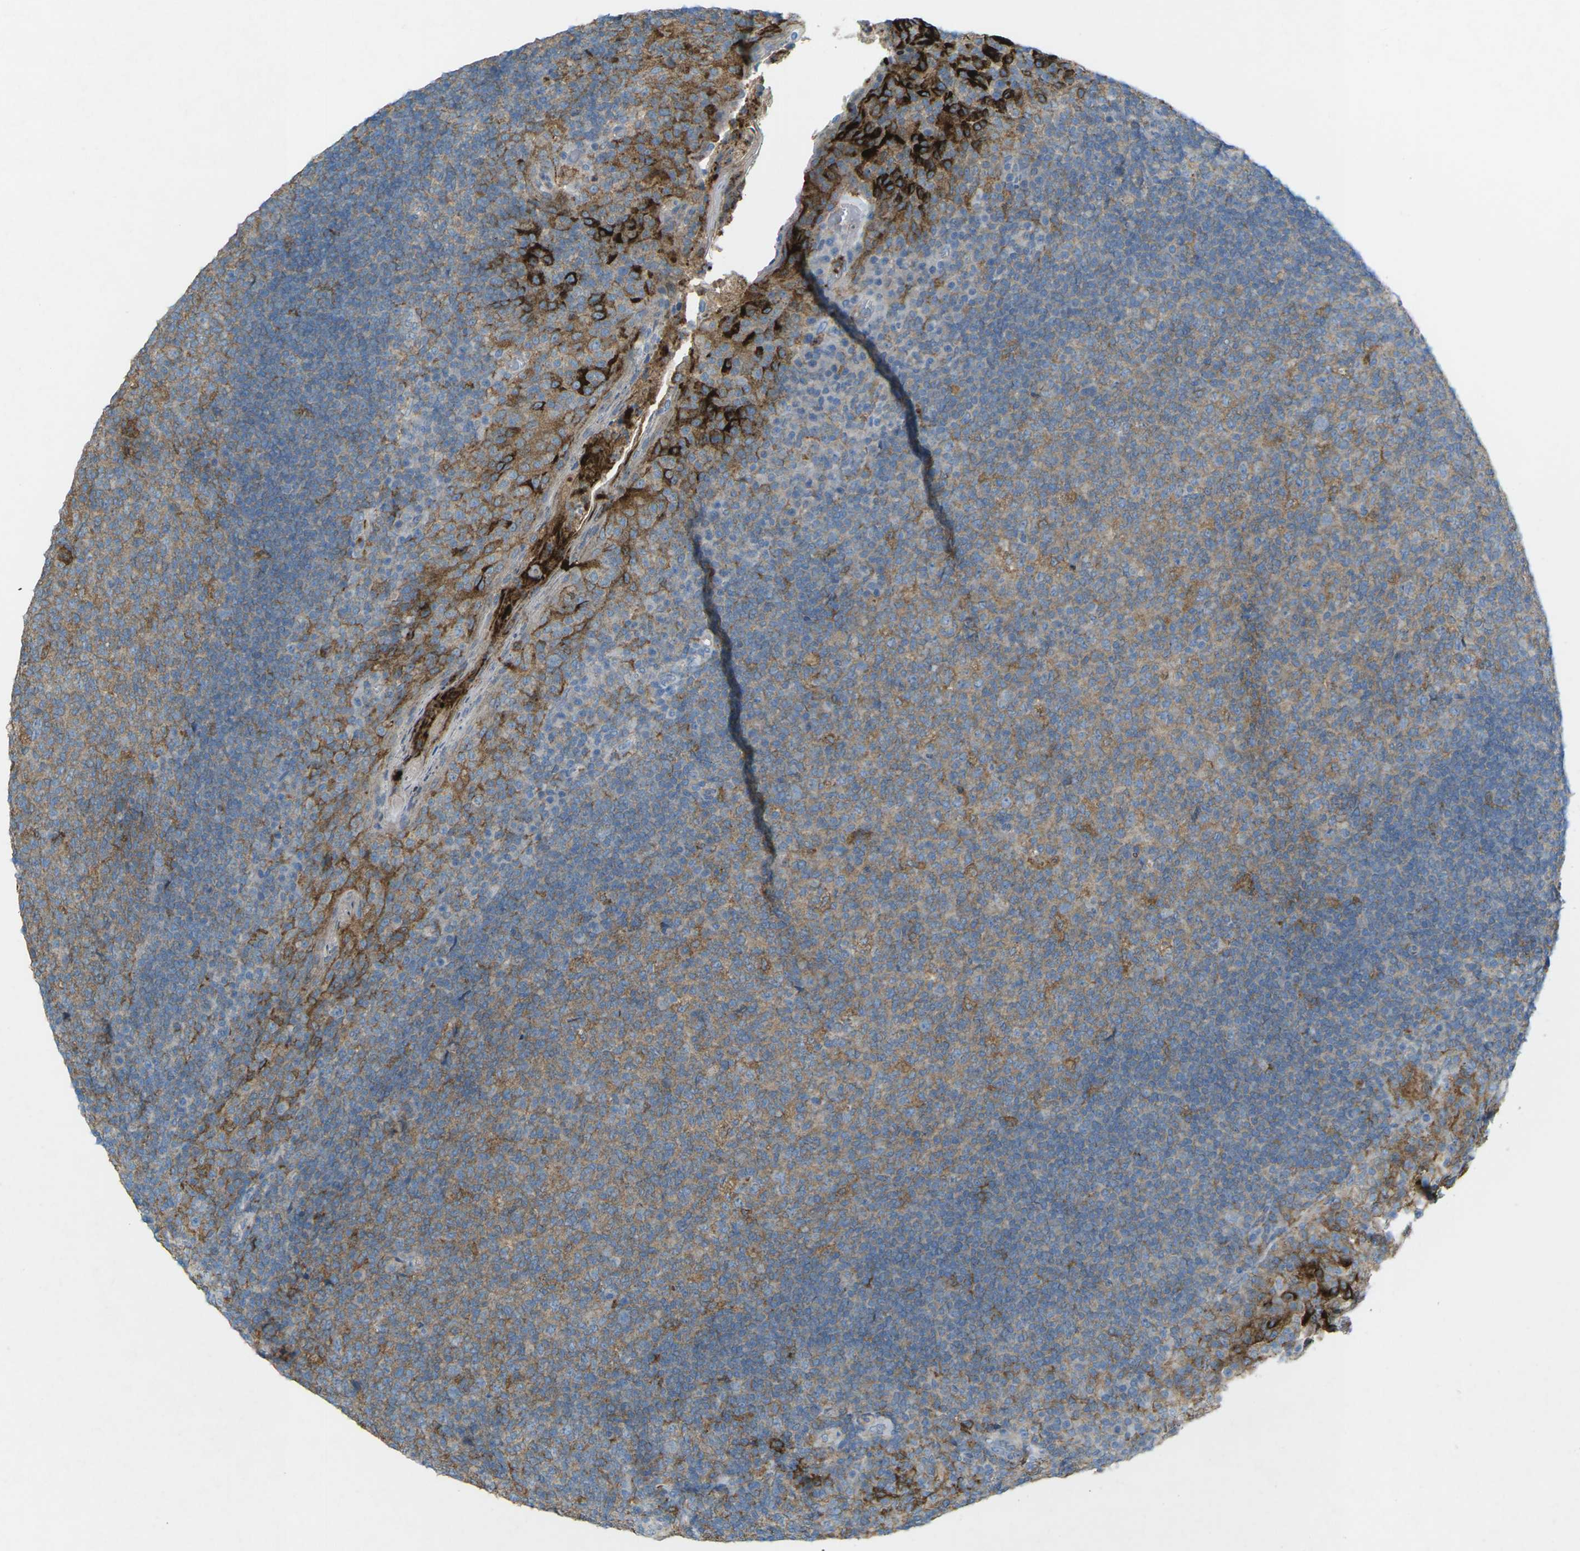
{"staining": {"intensity": "weak", "quantity": ">75%", "location": "cytoplasmic/membranous"}, "tissue": "tonsil", "cell_type": "Germinal center cells", "image_type": "normal", "snomed": [{"axis": "morphology", "description": "Normal tissue, NOS"}, {"axis": "topography", "description": "Tonsil"}], "caption": "Immunohistochemical staining of normal human tonsil reveals weak cytoplasmic/membranous protein positivity in approximately >75% of germinal center cells.", "gene": "STK11", "patient": {"sex": "male", "age": 17}}